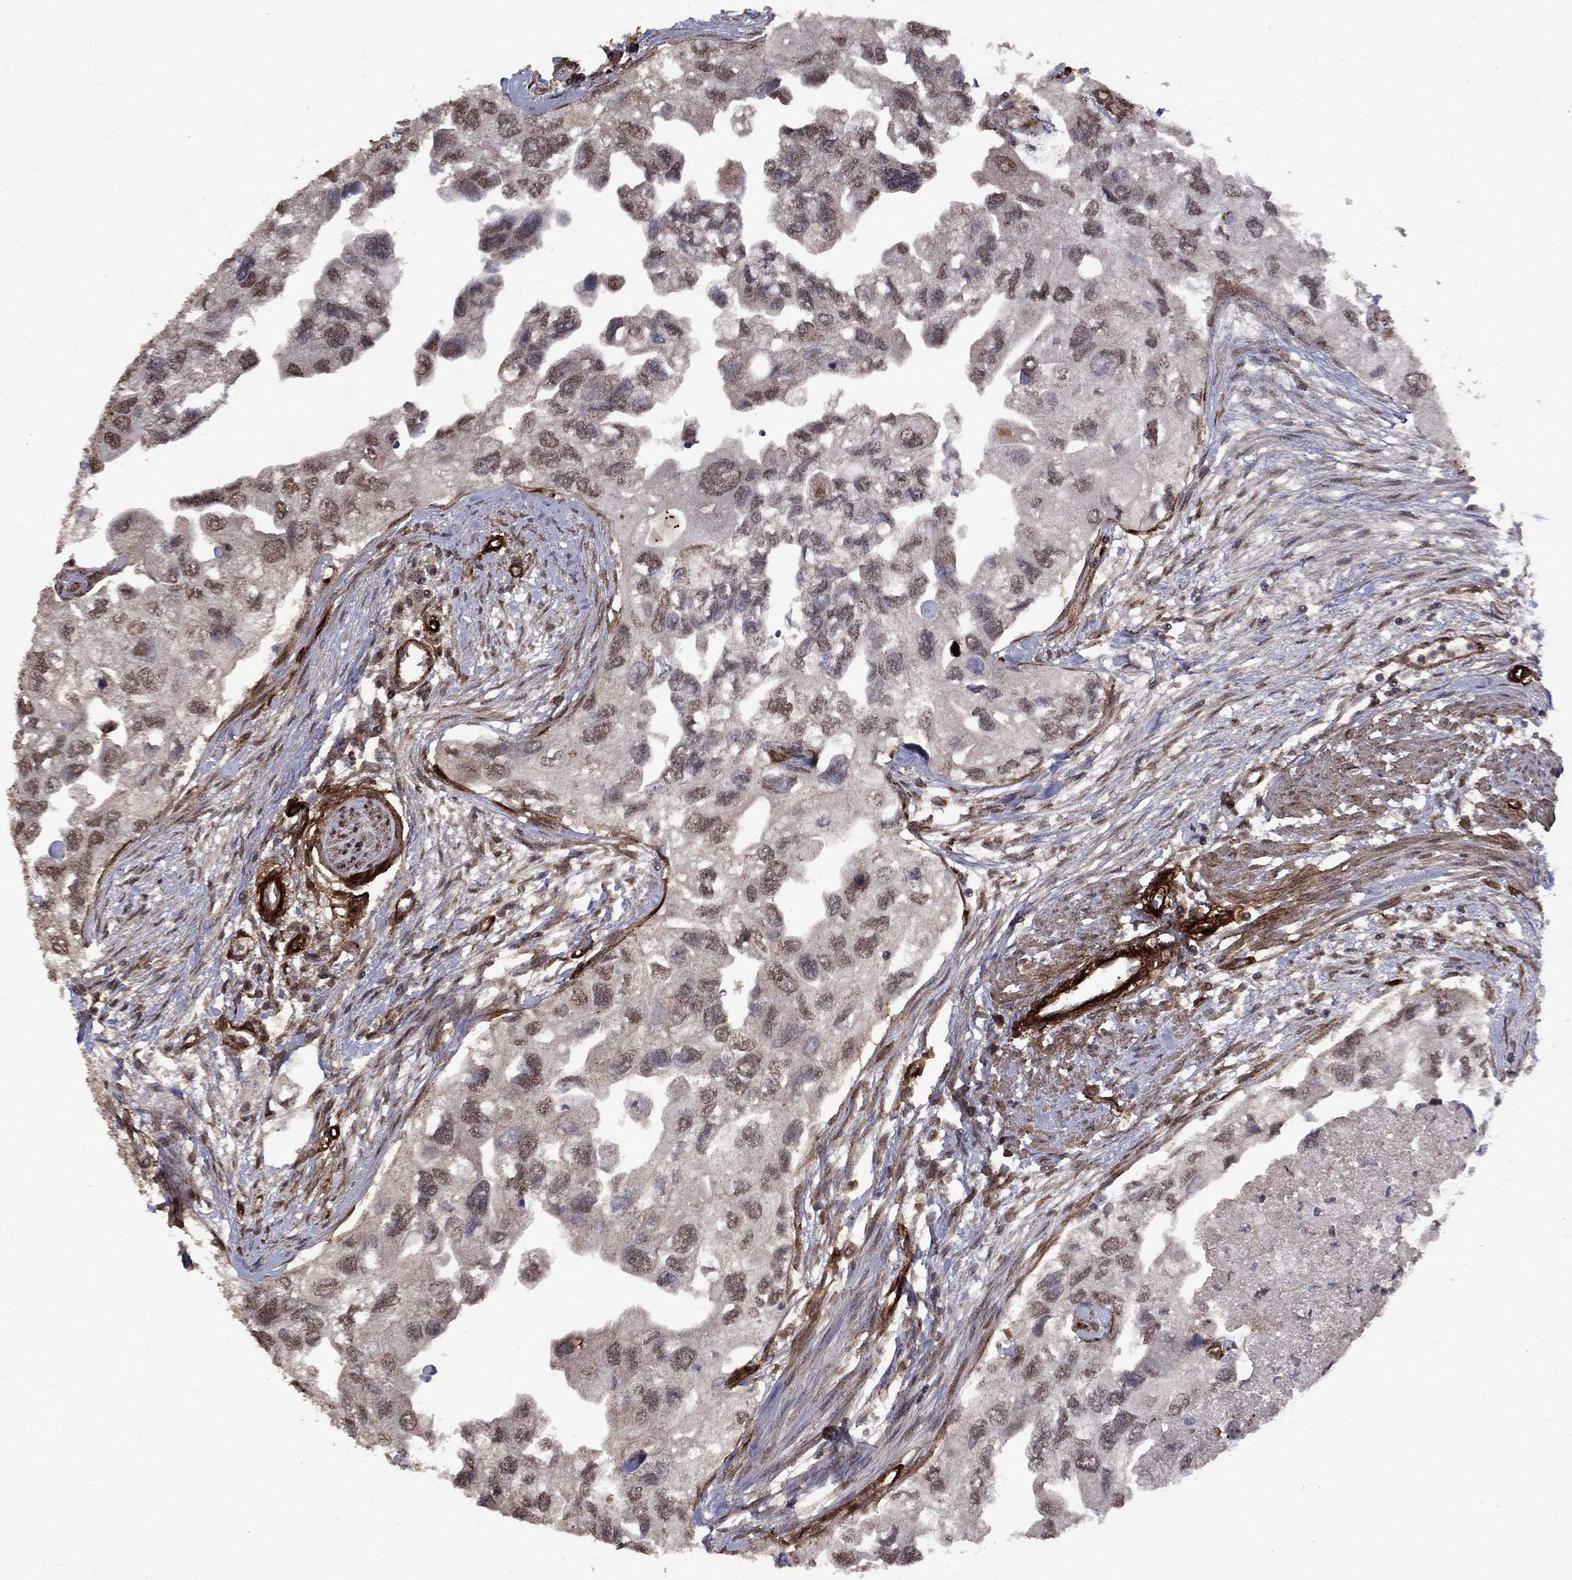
{"staining": {"intensity": "negative", "quantity": "none", "location": "none"}, "tissue": "urothelial cancer", "cell_type": "Tumor cells", "image_type": "cancer", "snomed": [{"axis": "morphology", "description": "Urothelial carcinoma, High grade"}, {"axis": "topography", "description": "Urinary bladder"}], "caption": "DAB (3,3'-diaminobenzidine) immunohistochemical staining of human urothelial cancer demonstrates no significant positivity in tumor cells. Nuclei are stained in blue.", "gene": "COL18A1", "patient": {"sex": "male", "age": 59}}